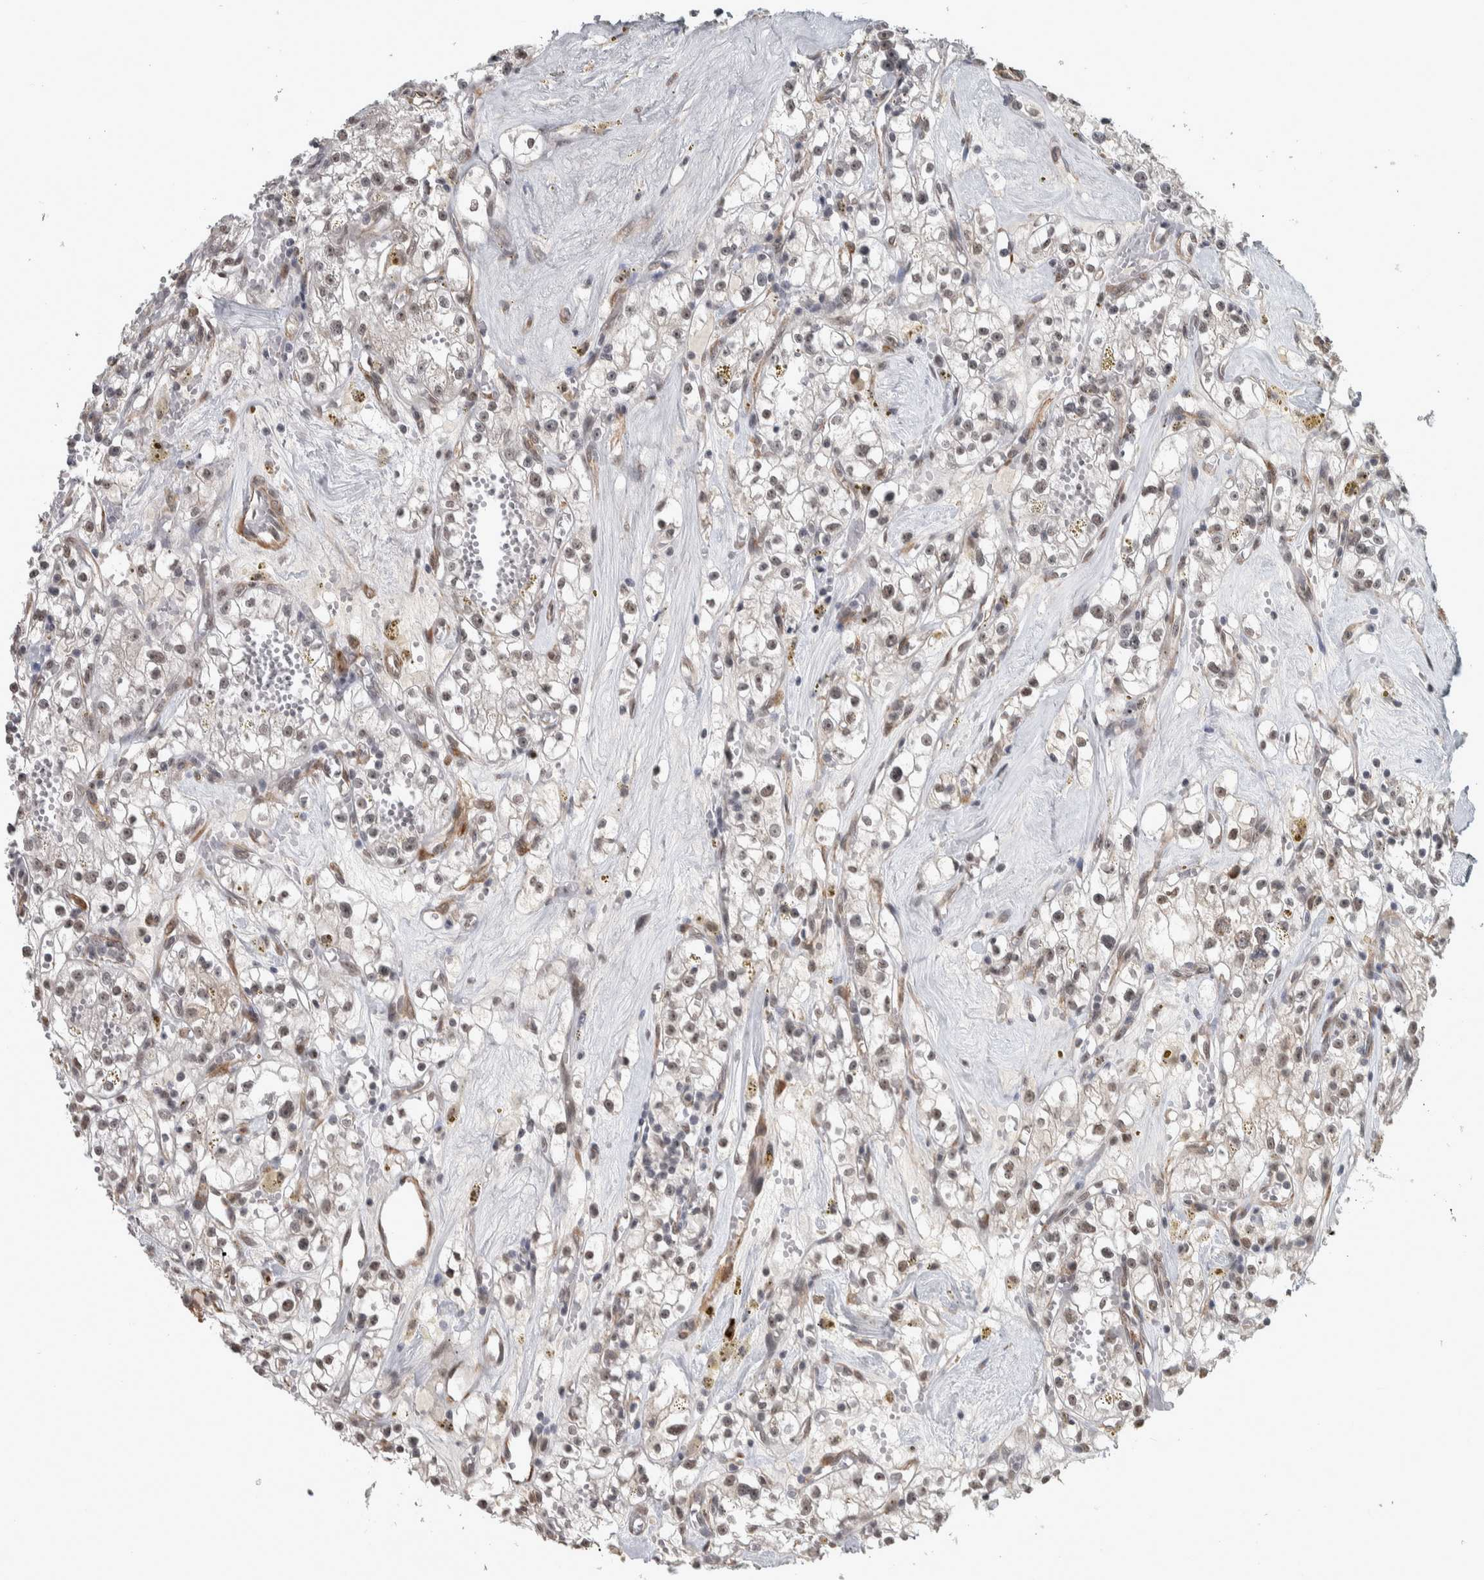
{"staining": {"intensity": "weak", "quantity": "25%-75%", "location": "nuclear"}, "tissue": "renal cancer", "cell_type": "Tumor cells", "image_type": "cancer", "snomed": [{"axis": "morphology", "description": "Adenocarcinoma, NOS"}, {"axis": "topography", "description": "Kidney"}], "caption": "IHC micrograph of neoplastic tissue: renal adenocarcinoma stained using IHC reveals low levels of weak protein expression localized specifically in the nuclear of tumor cells, appearing as a nuclear brown color.", "gene": "DDX42", "patient": {"sex": "male", "age": 56}}